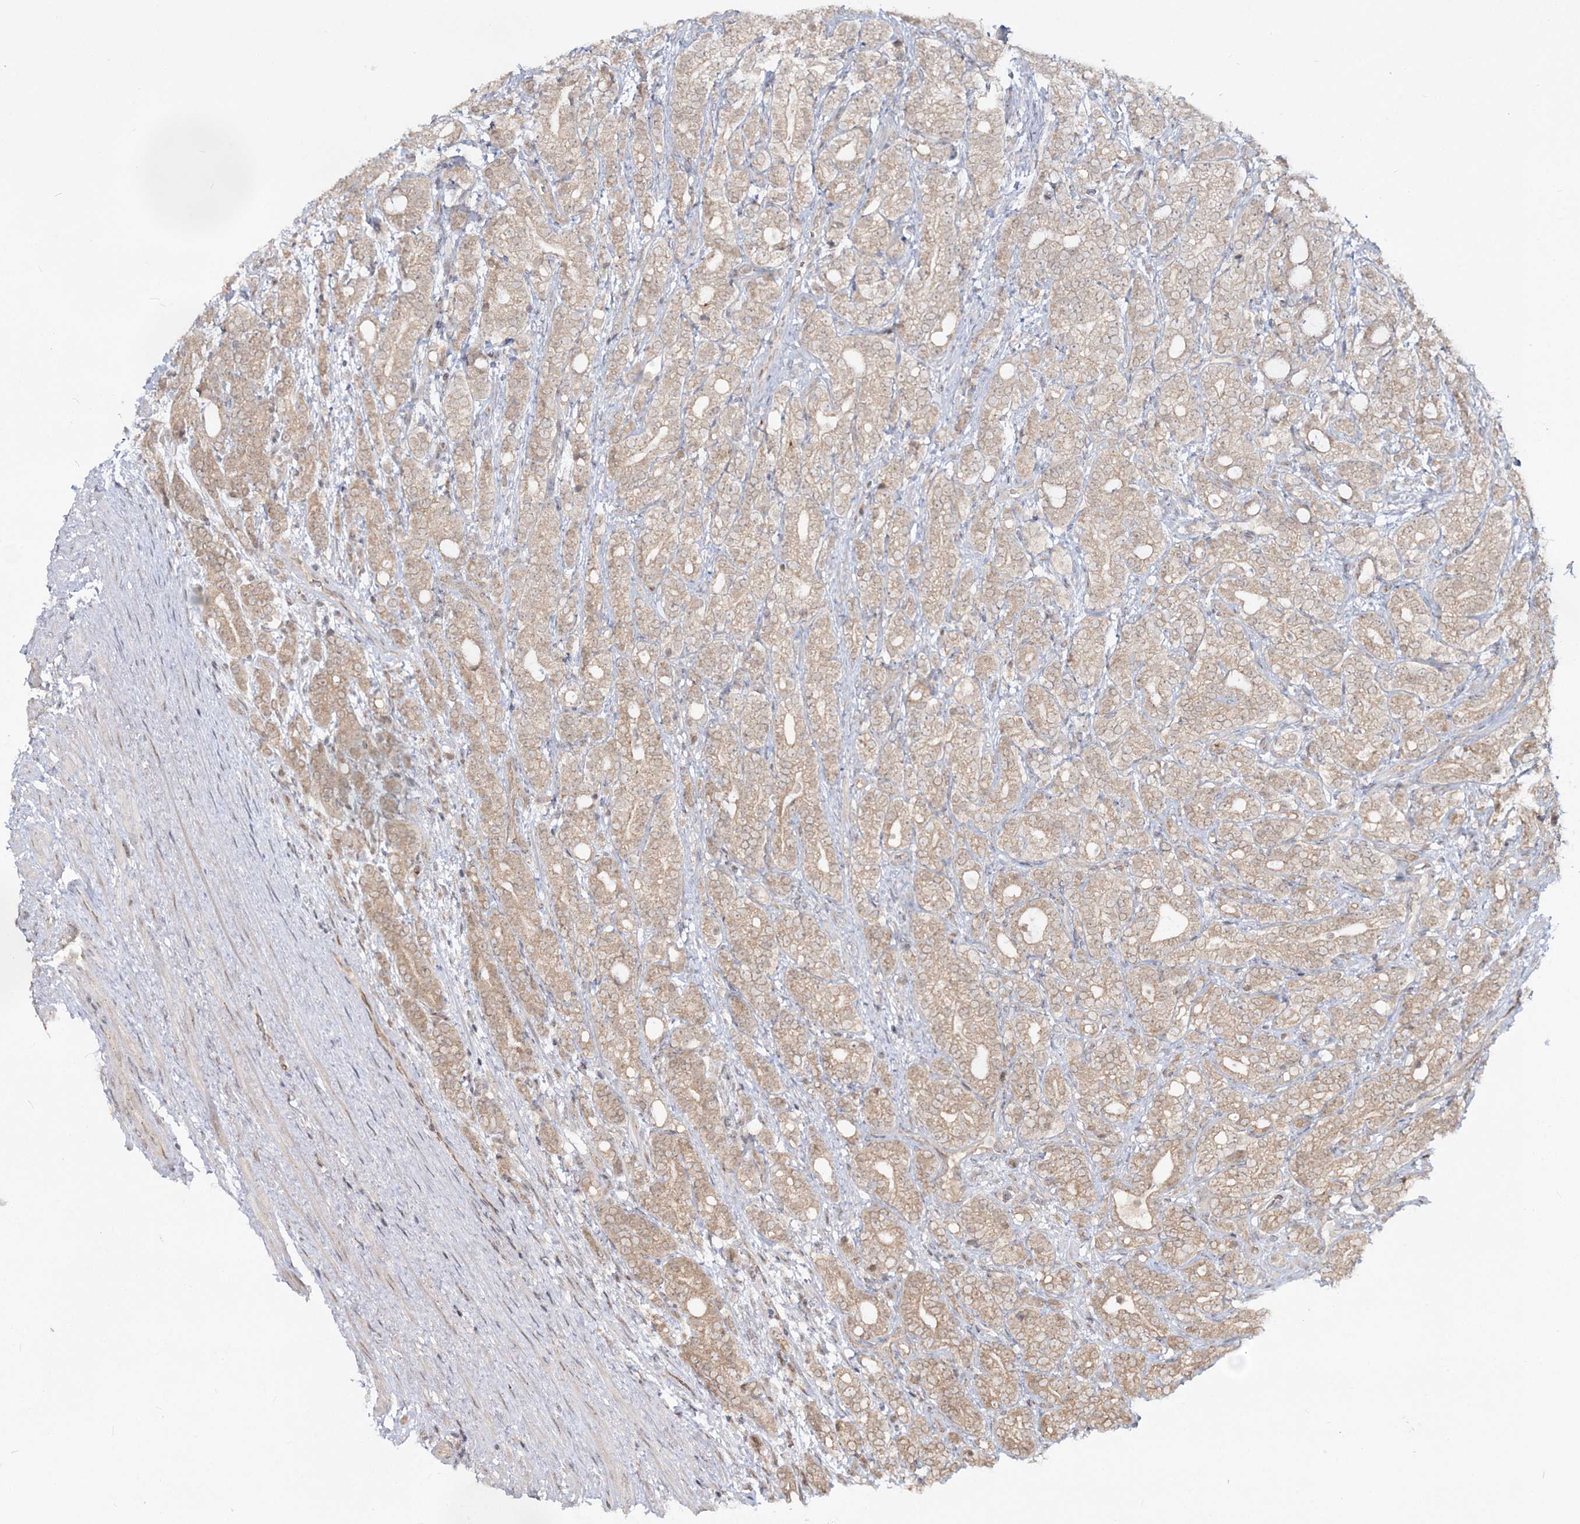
{"staining": {"intensity": "weak", "quantity": ">75%", "location": "cytoplasmic/membranous"}, "tissue": "prostate cancer", "cell_type": "Tumor cells", "image_type": "cancer", "snomed": [{"axis": "morphology", "description": "Adenocarcinoma, High grade"}, {"axis": "topography", "description": "Prostate"}], "caption": "This histopathology image demonstrates immunohistochemistry staining of human high-grade adenocarcinoma (prostate), with low weak cytoplasmic/membranous staining in approximately >75% of tumor cells.", "gene": "ZFAND6", "patient": {"sex": "male", "age": 57}}